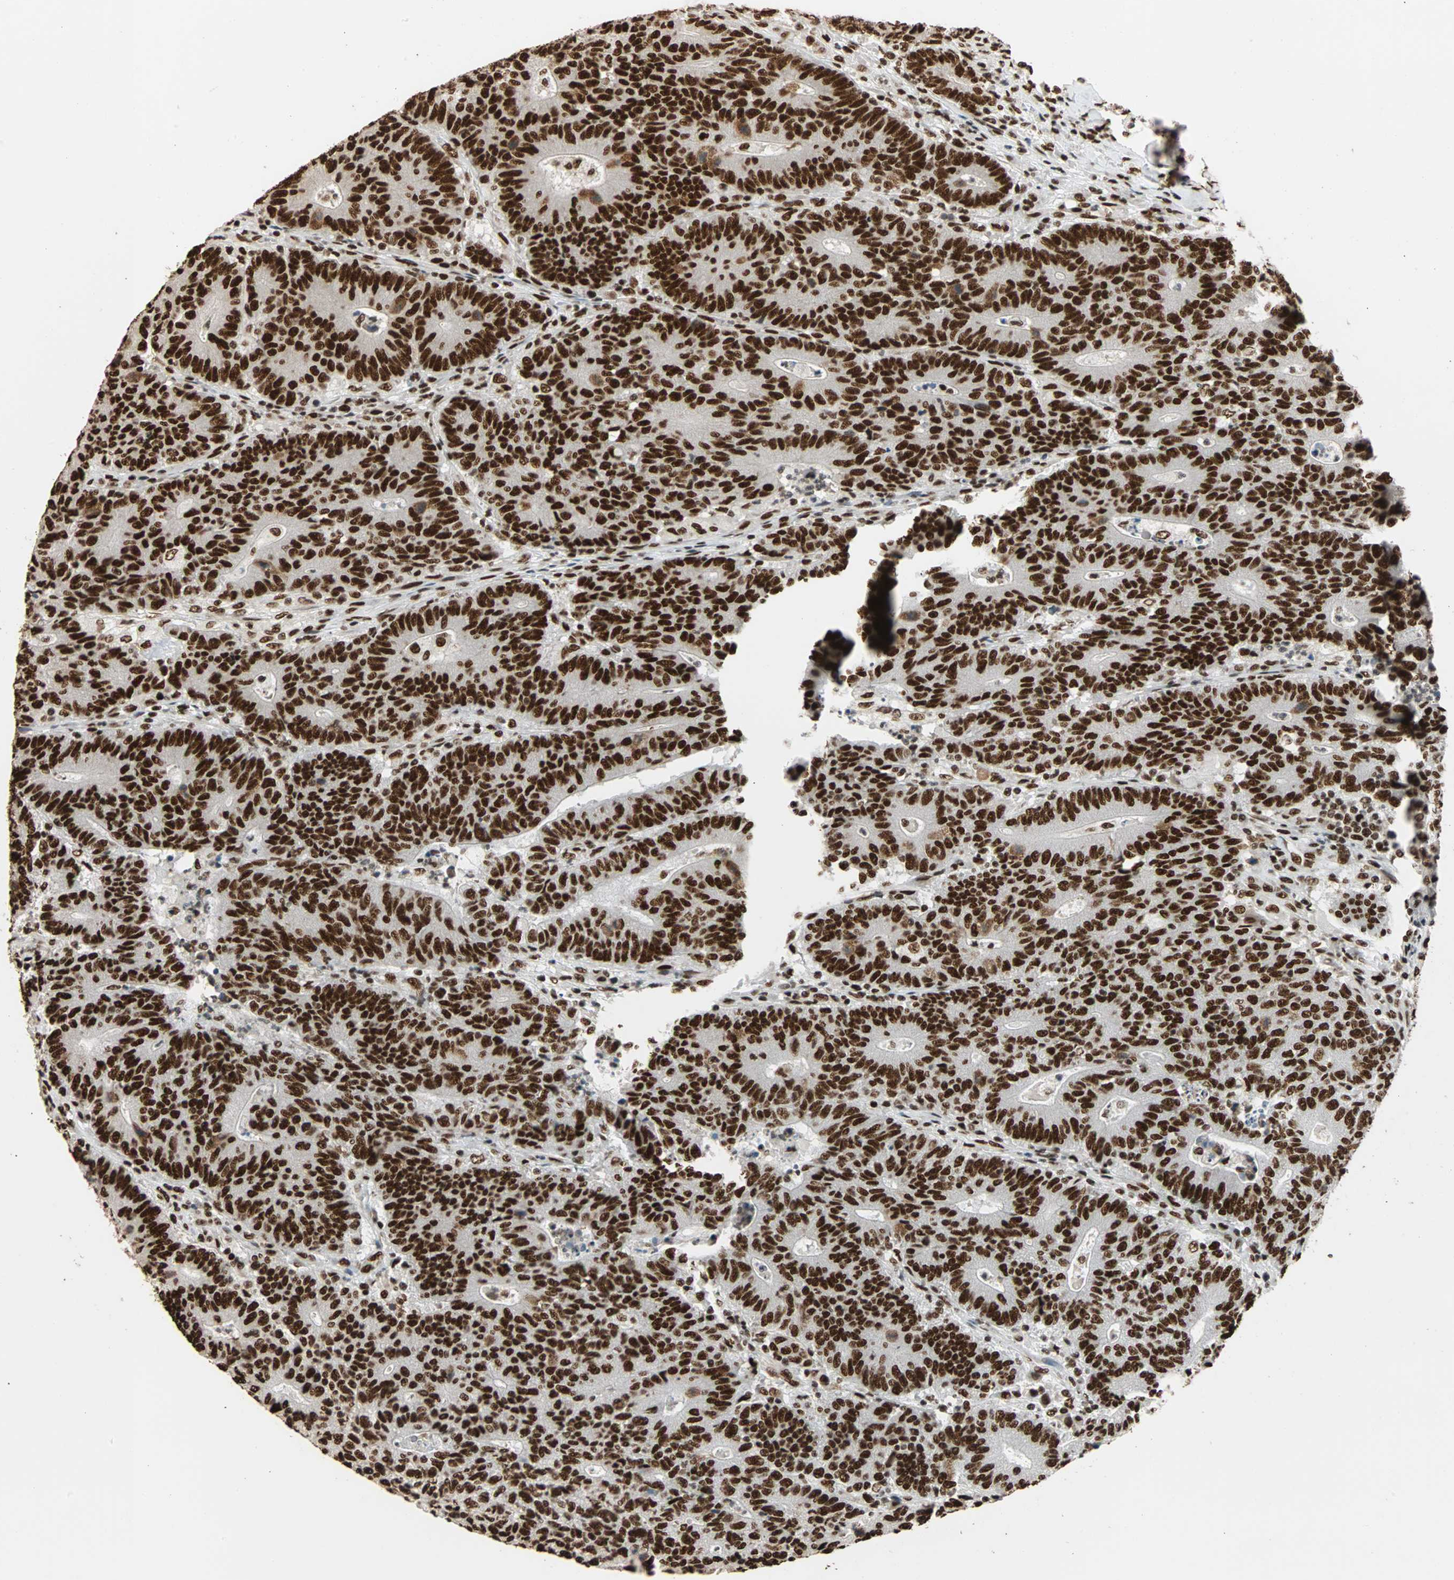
{"staining": {"intensity": "strong", "quantity": ">75%", "location": "nuclear"}, "tissue": "colorectal cancer", "cell_type": "Tumor cells", "image_type": "cancer", "snomed": [{"axis": "morphology", "description": "Normal tissue, NOS"}, {"axis": "morphology", "description": "Adenocarcinoma, NOS"}, {"axis": "topography", "description": "Colon"}], "caption": "Immunohistochemical staining of colorectal cancer shows high levels of strong nuclear protein positivity in about >75% of tumor cells. The staining was performed using DAB (3,3'-diaminobenzidine) to visualize the protein expression in brown, while the nuclei were stained in blue with hematoxylin (Magnification: 20x).", "gene": "ILF2", "patient": {"sex": "female", "age": 75}}